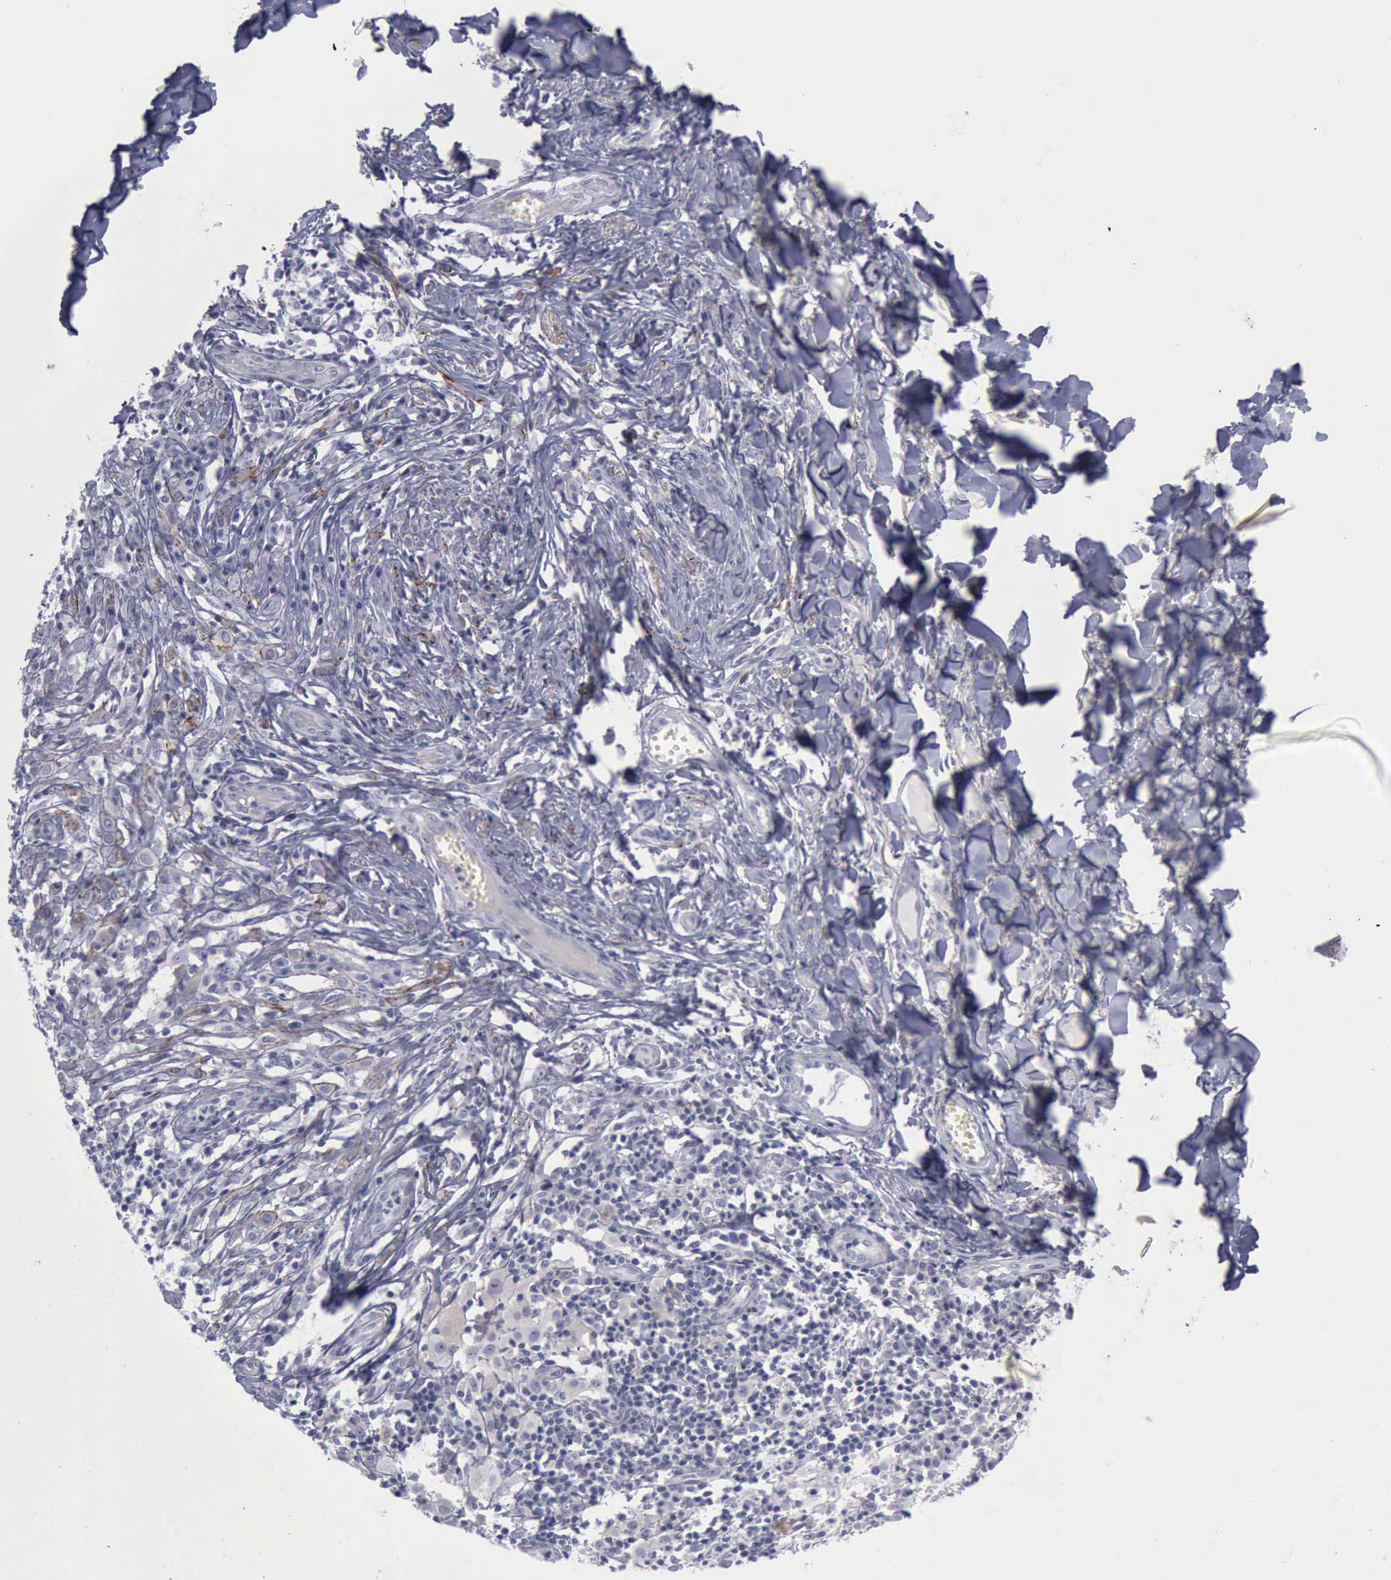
{"staining": {"intensity": "weak", "quantity": "<25%", "location": "cytoplasmic/membranous"}, "tissue": "melanoma", "cell_type": "Tumor cells", "image_type": "cancer", "snomed": [{"axis": "morphology", "description": "Malignant melanoma, NOS"}, {"axis": "topography", "description": "Skin"}], "caption": "There is no significant positivity in tumor cells of malignant melanoma.", "gene": "CDH2", "patient": {"sex": "female", "age": 52}}